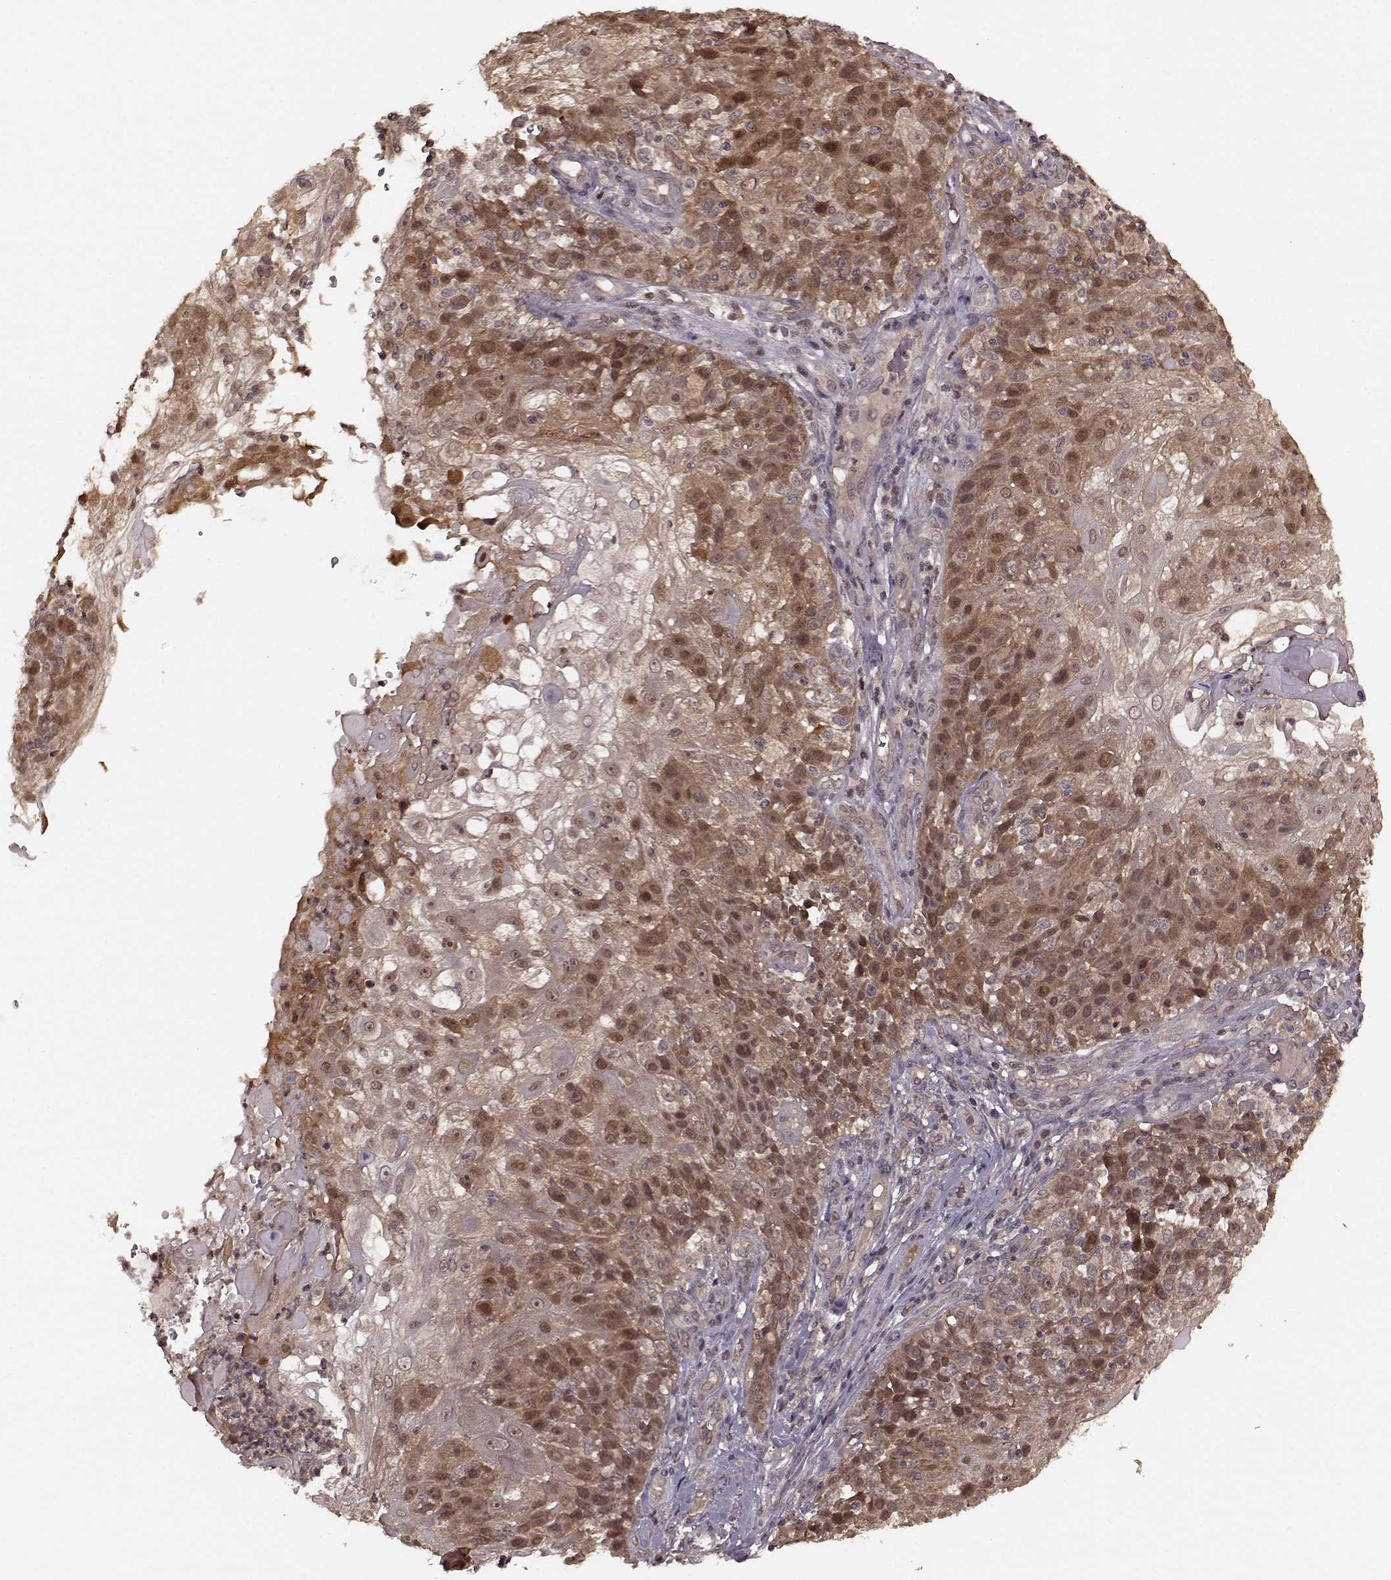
{"staining": {"intensity": "moderate", "quantity": "25%-75%", "location": "cytoplasmic/membranous,nuclear"}, "tissue": "skin cancer", "cell_type": "Tumor cells", "image_type": "cancer", "snomed": [{"axis": "morphology", "description": "Normal tissue, NOS"}, {"axis": "morphology", "description": "Squamous cell carcinoma, NOS"}, {"axis": "topography", "description": "Skin"}], "caption": "Skin cancer (squamous cell carcinoma) stained with IHC shows moderate cytoplasmic/membranous and nuclear staining in approximately 25%-75% of tumor cells.", "gene": "GSS", "patient": {"sex": "female", "age": 83}}